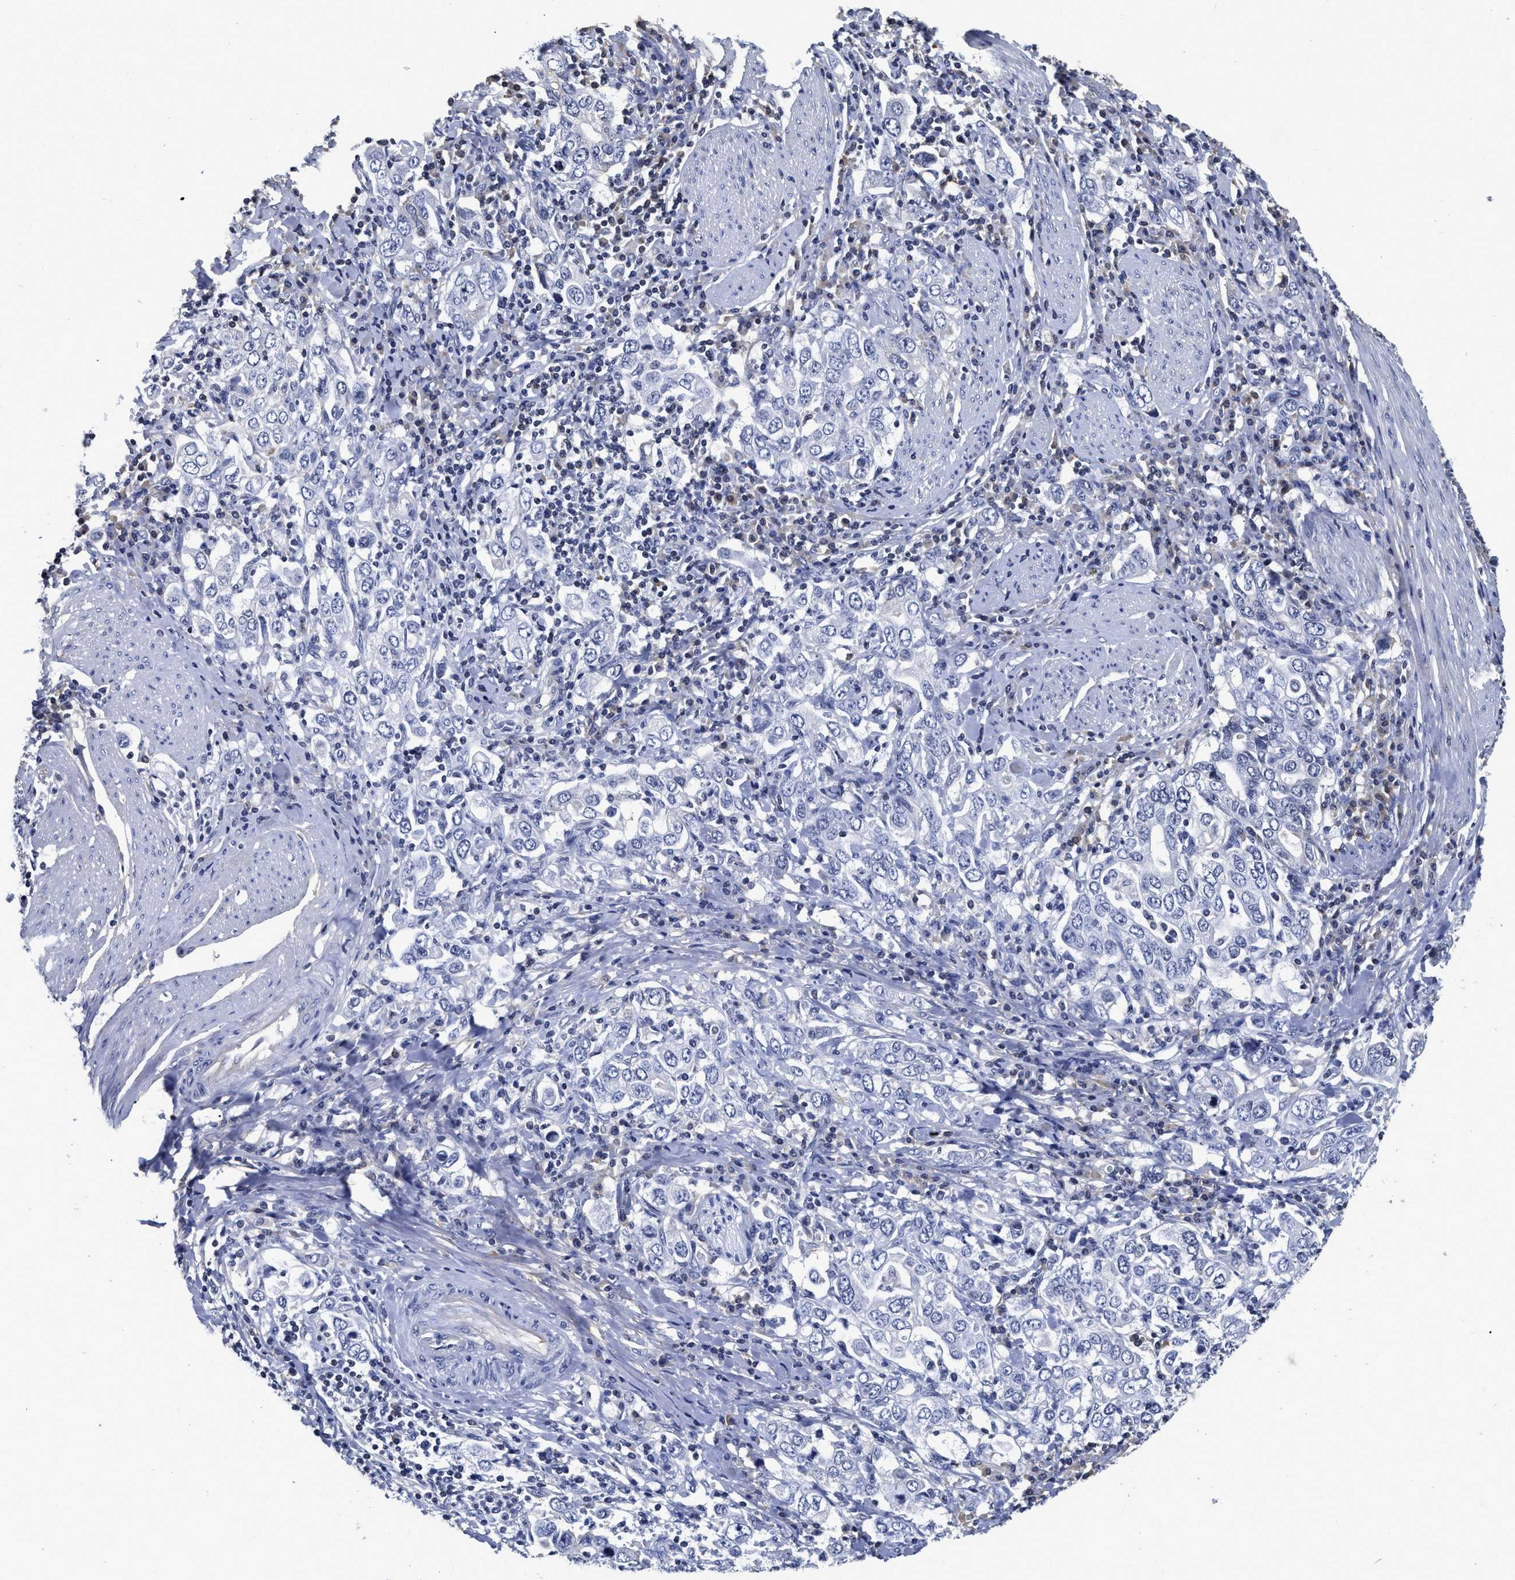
{"staining": {"intensity": "negative", "quantity": "none", "location": "none"}, "tissue": "stomach cancer", "cell_type": "Tumor cells", "image_type": "cancer", "snomed": [{"axis": "morphology", "description": "Adenocarcinoma, NOS"}, {"axis": "topography", "description": "Stomach, upper"}], "caption": "Human stomach cancer stained for a protein using immunohistochemistry displays no positivity in tumor cells.", "gene": "FBLN2", "patient": {"sex": "male", "age": 62}}